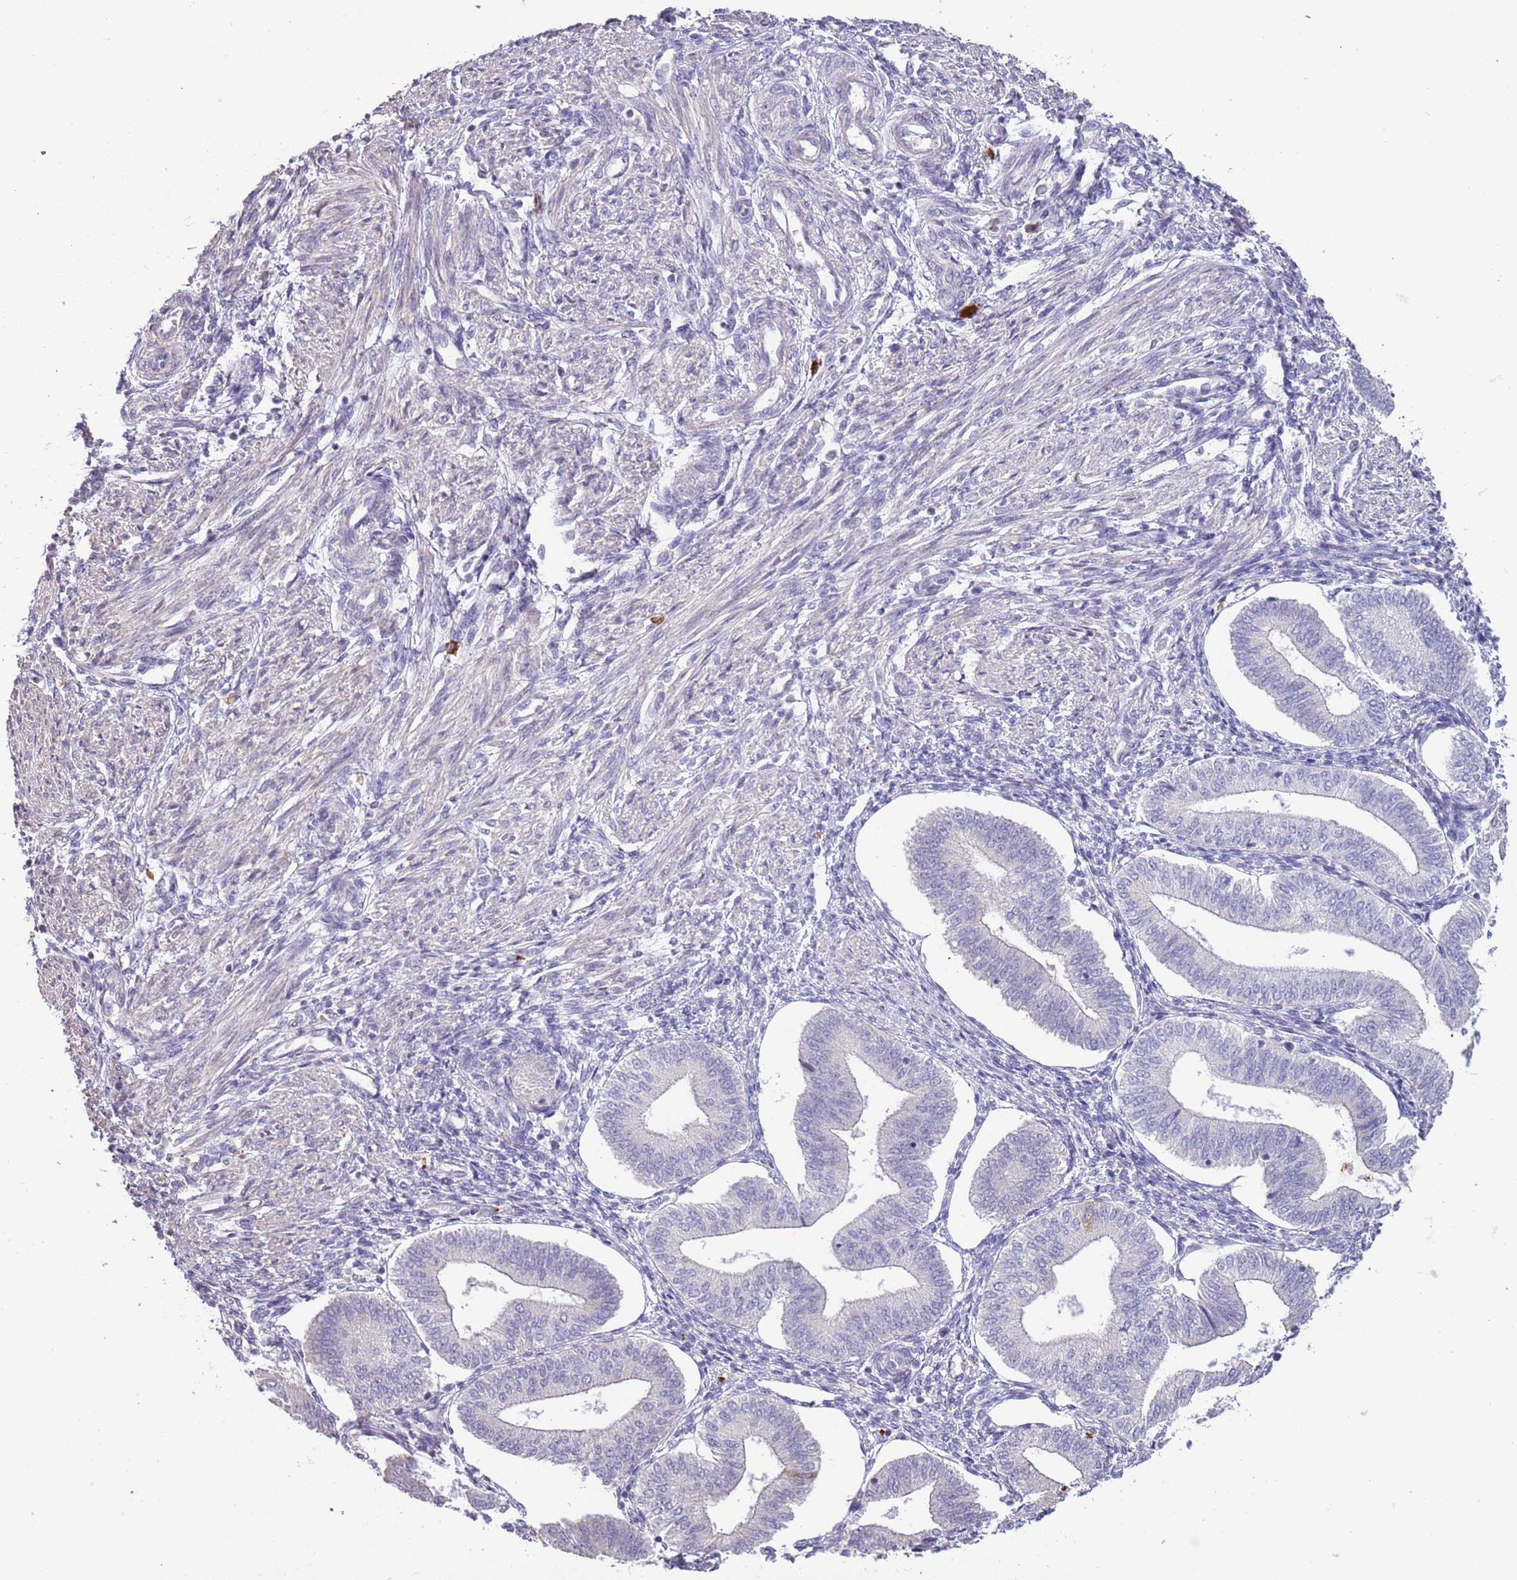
{"staining": {"intensity": "negative", "quantity": "none", "location": "none"}, "tissue": "endometrium", "cell_type": "Cells in endometrial stroma", "image_type": "normal", "snomed": [{"axis": "morphology", "description": "Normal tissue, NOS"}, {"axis": "topography", "description": "Endometrium"}], "caption": "High power microscopy histopathology image of an immunohistochemistry (IHC) histopathology image of unremarkable endometrium, revealing no significant expression in cells in endometrial stroma.", "gene": "P2RY13", "patient": {"sex": "female", "age": 34}}